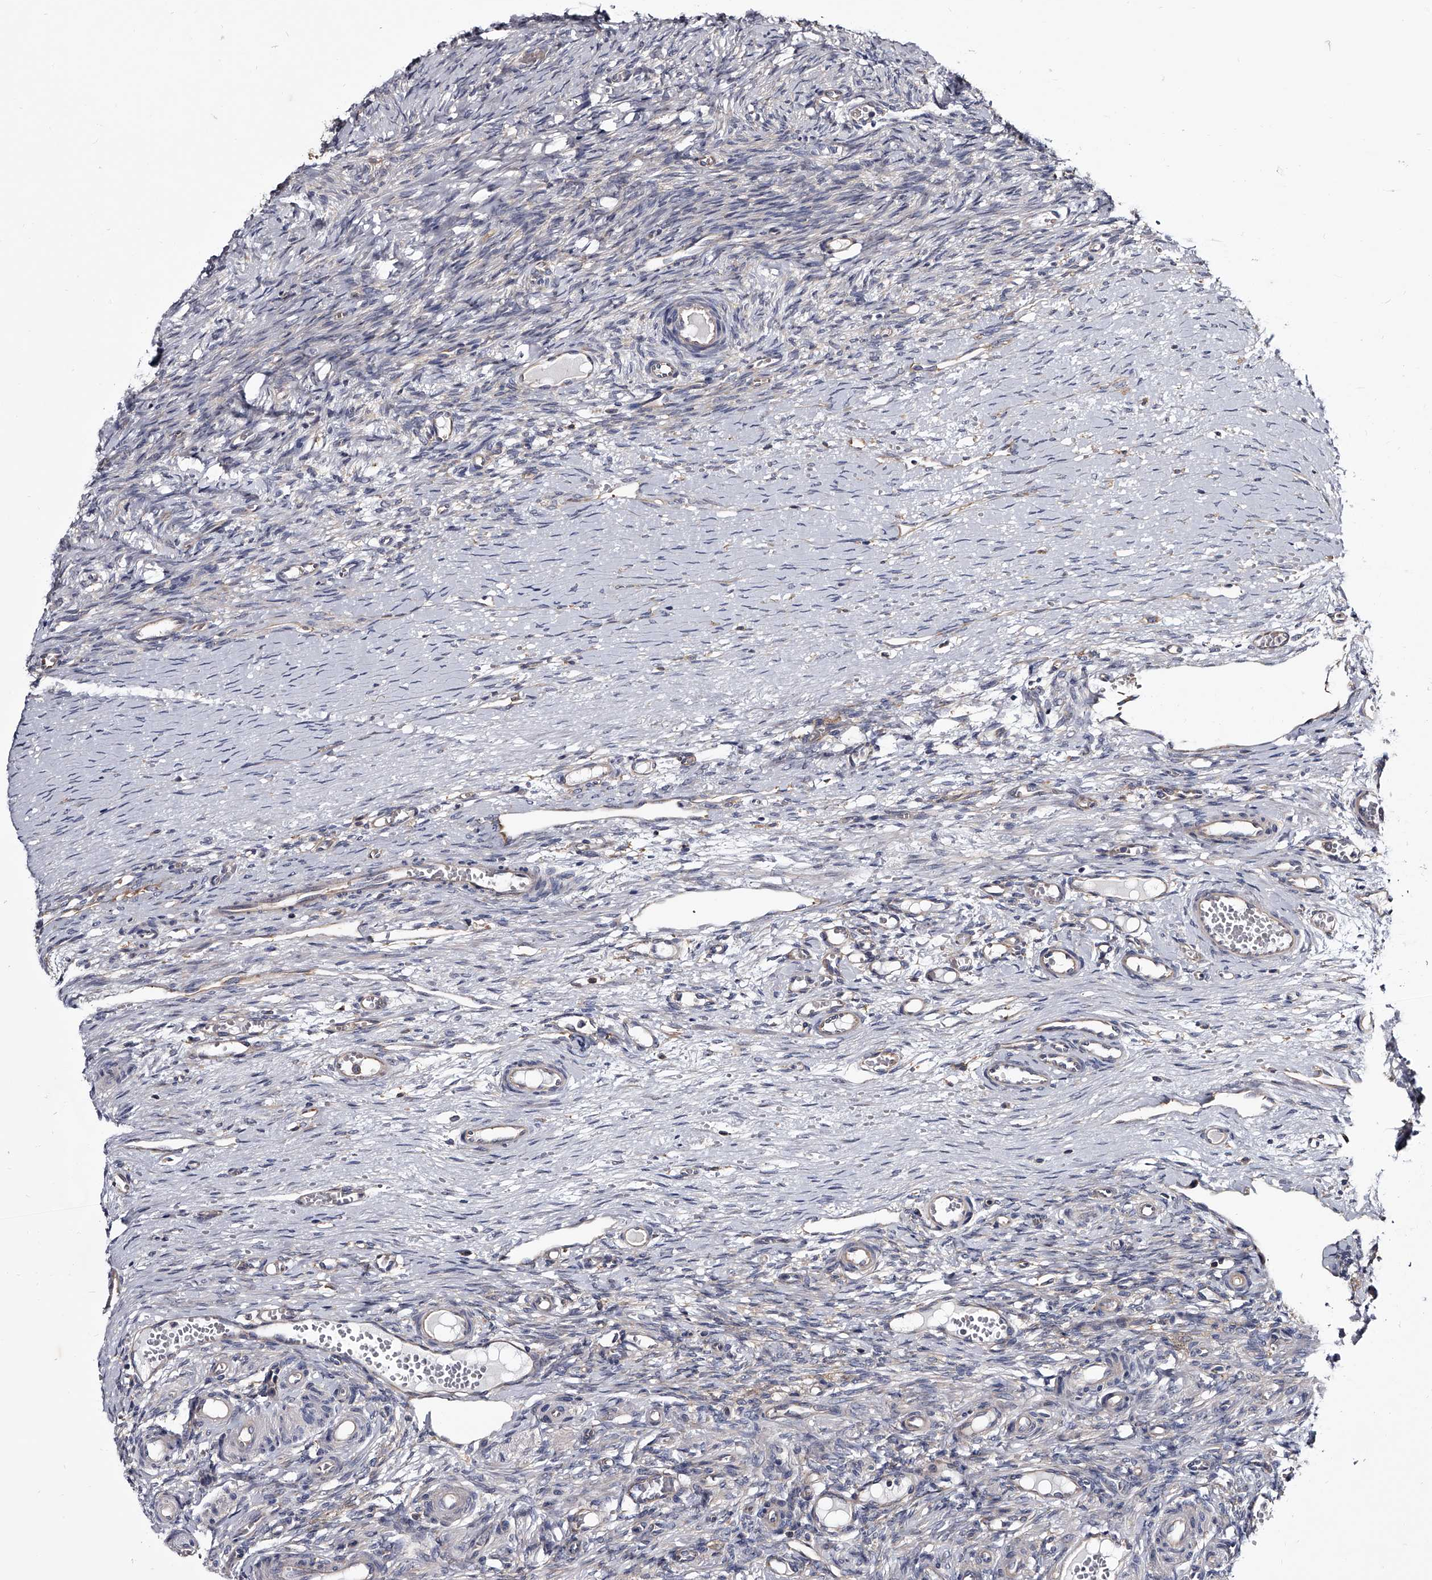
{"staining": {"intensity": "negative", "quantity": "none", "location": "none"}, "tissue": "ovary", "cell_type": "Ovarian stroma cells", "image_type": "normal", "snomed": [{"axis": "morphology", "description": "Adenocarcinoma, NOS"}, {"axis": "topography", "description": "Endometrium"}], "caption": "Immunohistochemistry (IHC) of unremarkable human ovary displays no expression in ovarian stroma cells. Brightfield microscopy of immunohistochemistry (IHC) stained with DAB (brown) and hematoxylin (blue), captured at high magnification.", "gene": "GAPVD1", "patient": {"sex": "female", "age": 32}}